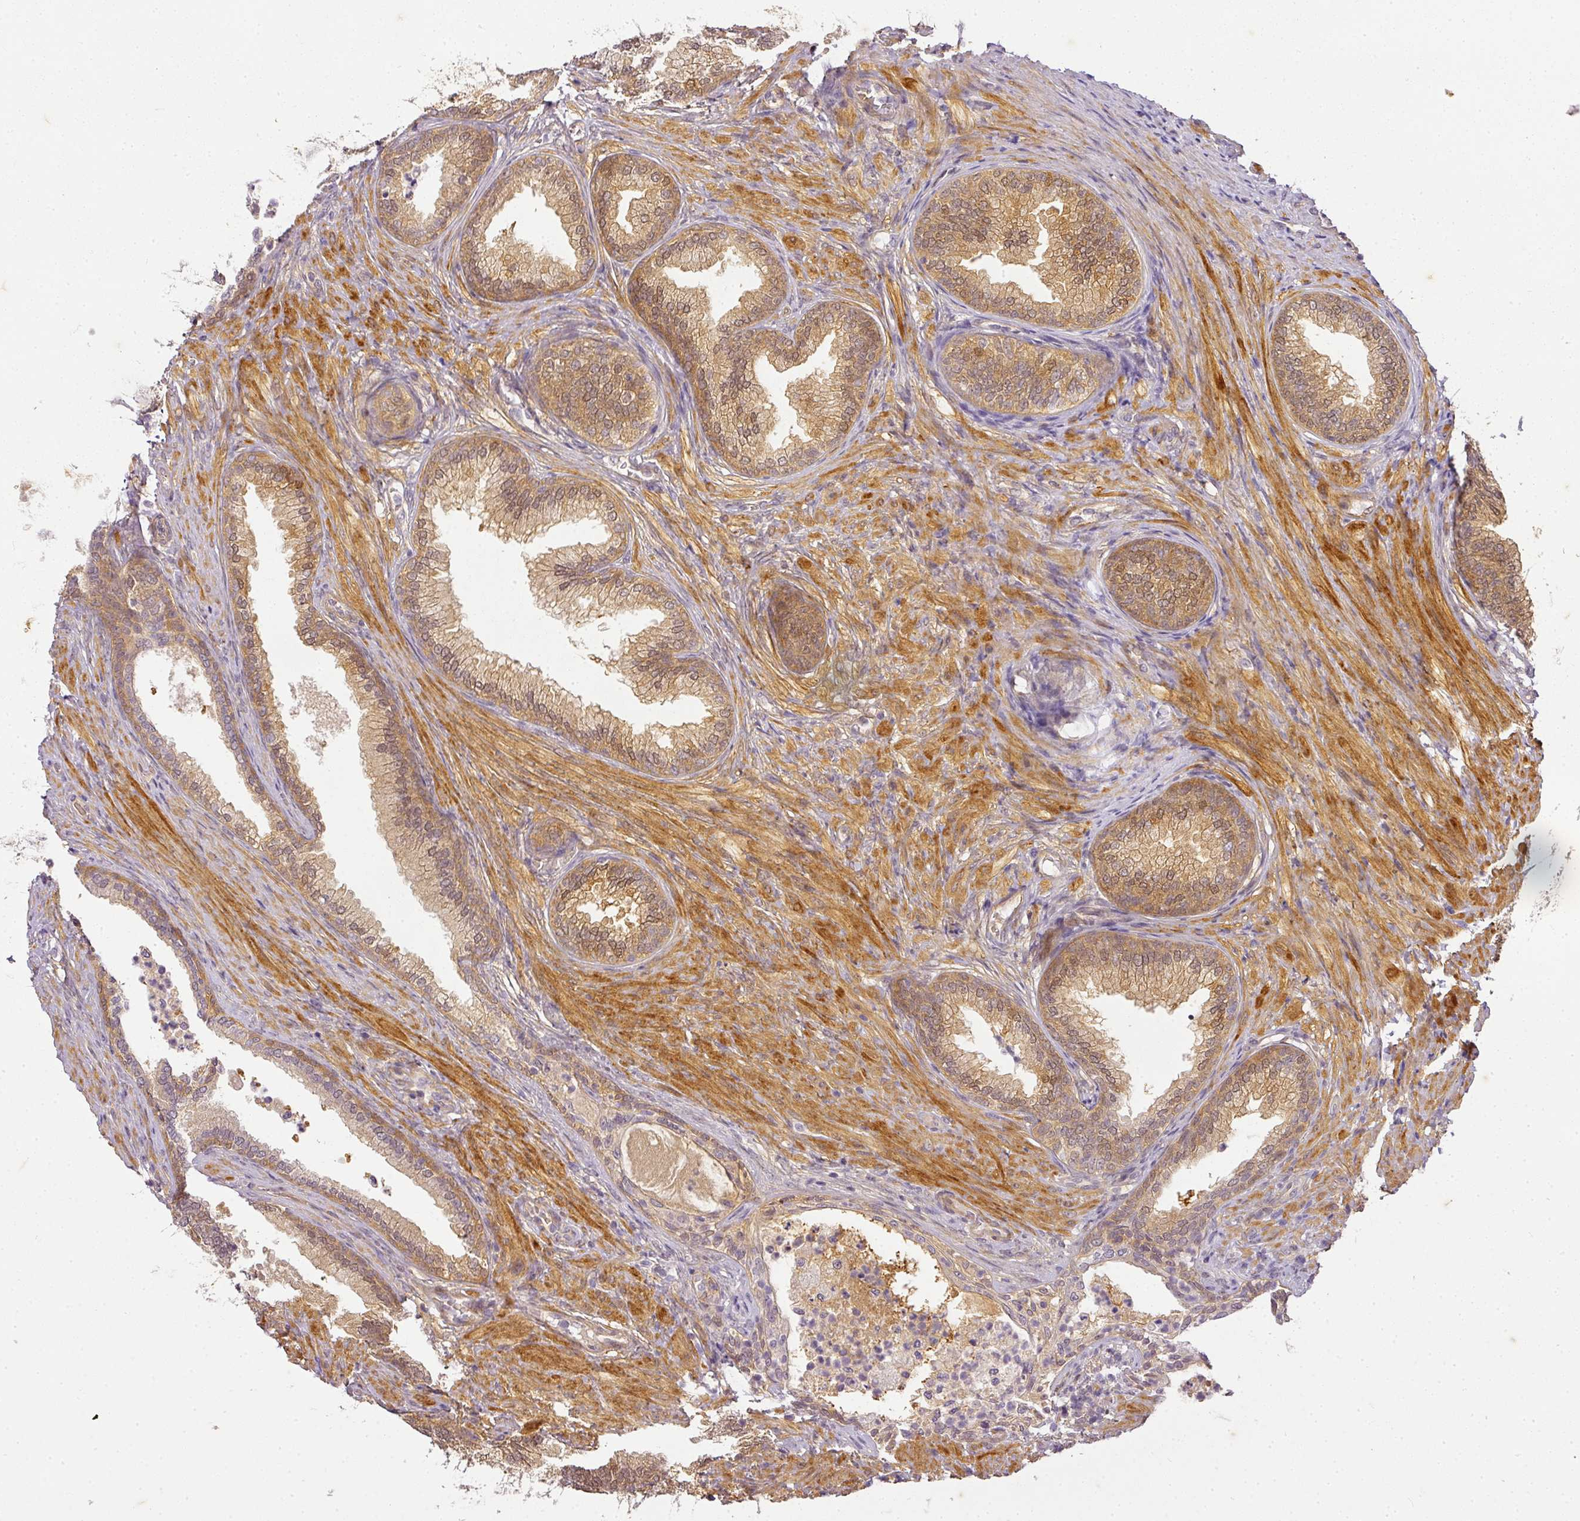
{"staining": {"intensity": "moderate", "quantity": ">75%", "location": "cytoplasmic/membranous,nuclear"}, "tissue": "prostate", "cell_type": "Glandular cells", "image_type": "normal", "snomed": [{"axis": "morphology", "description": "Normal tissue, NOS"}, {"axis": "topography", "description": "Prostate"}], "caption": "Immunohistochemical staining of normal prostate reveals medium levels of moderate cytoplasmic/membranous,nuclear expression in about >75% of glandular cells. The staining is performed using DAB (3,3'-diaminobenzidine) brown chromogen to label protein expression. The nuclei are counter-stained blue using hematoxylin.", "gene": "ADH5", "patient": {"sex": "male", "age": 76}}